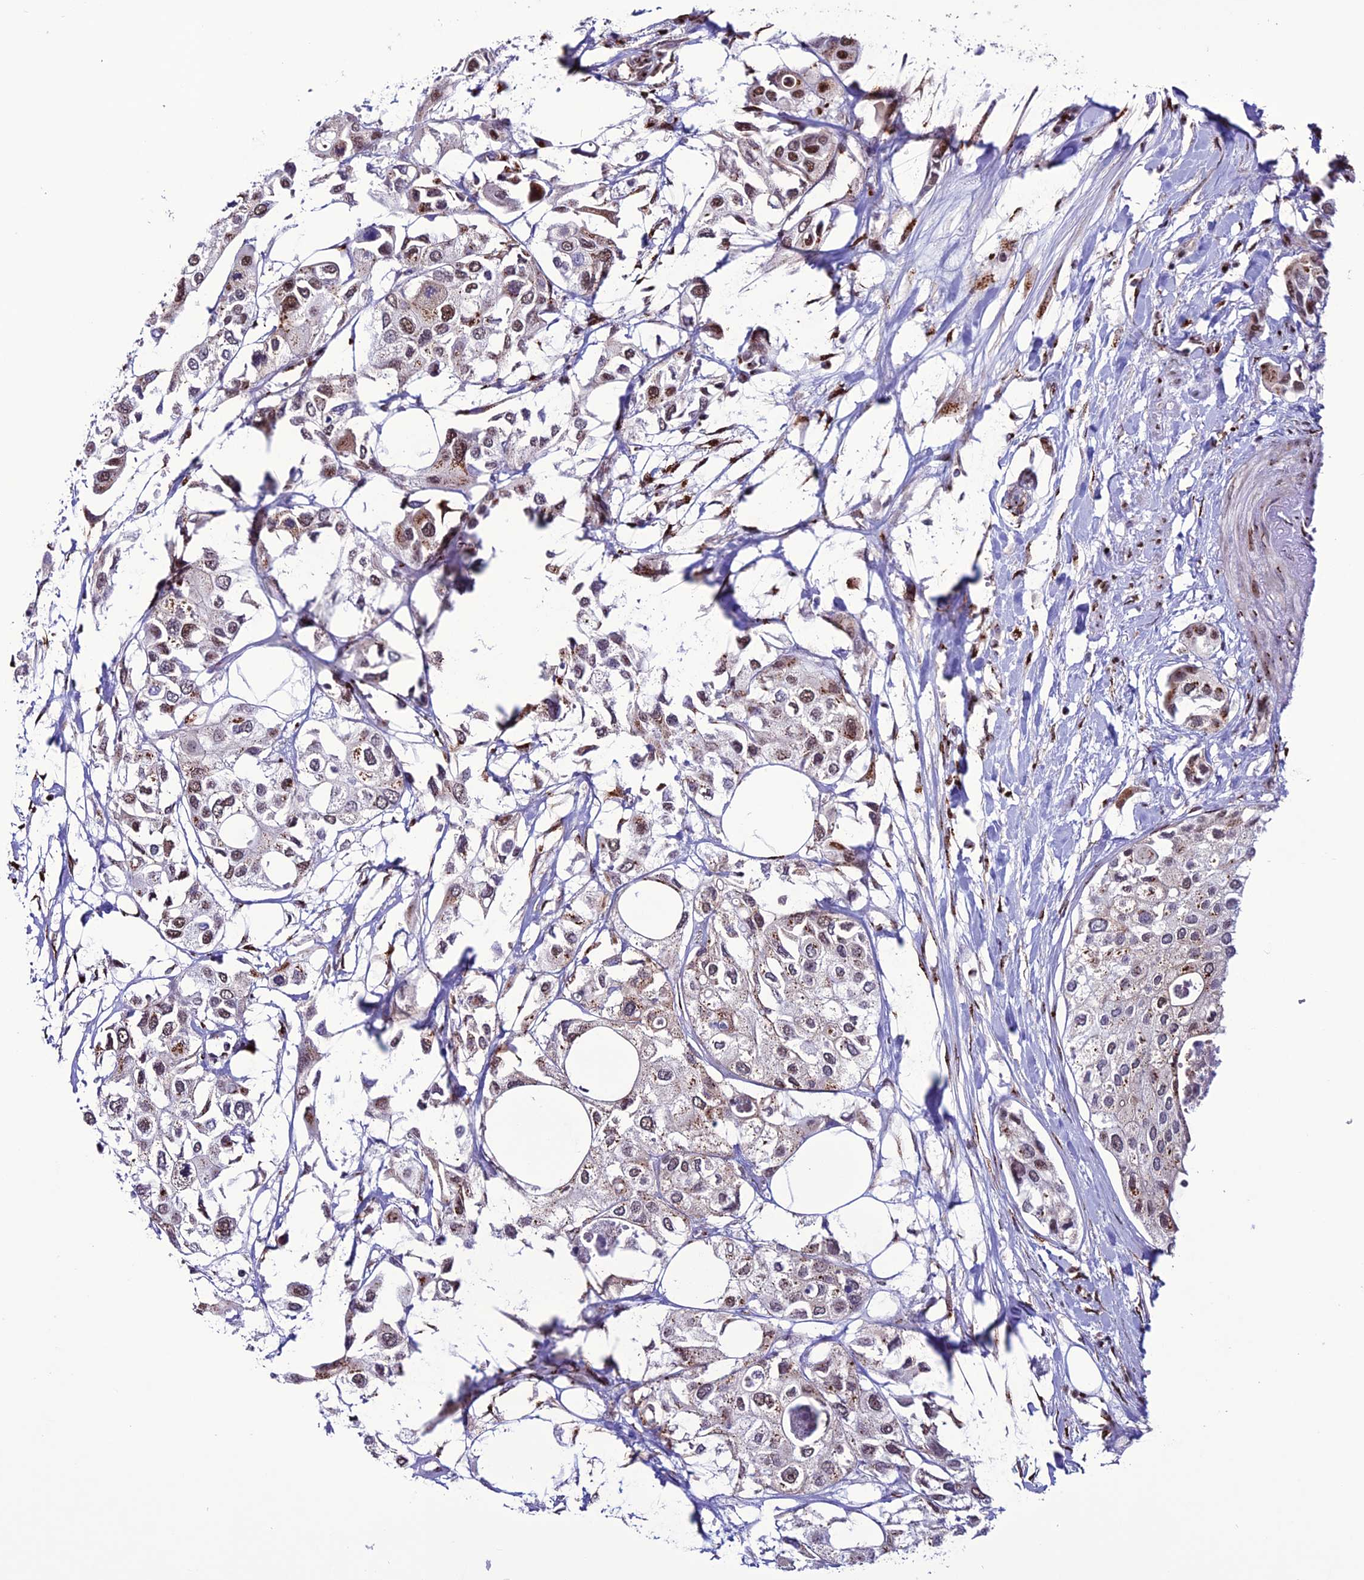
{"staining": {"intensity": "moderate", "quantity": ">75%", "location": "cytoplasmic/membranous,nuclear"}, "tissue": "urothelial cancer", "cell_type": "Tumor cells", "image_type": "cancer", "snomed": [{"axis": "morphology", "description": "Urothelial carcinoma, High grade"}, {"axis": "topography", "description": "Urinary bladder"}], "caption": "Immunohistochemical staining of urothelial cancer displays medium levels of moderate cytoplasmic/membranous and nuclear staining in approximately >75% of tumor cells.", "gene": "PLEKHA4", "patient": {"sex": "male", "age": 64}}